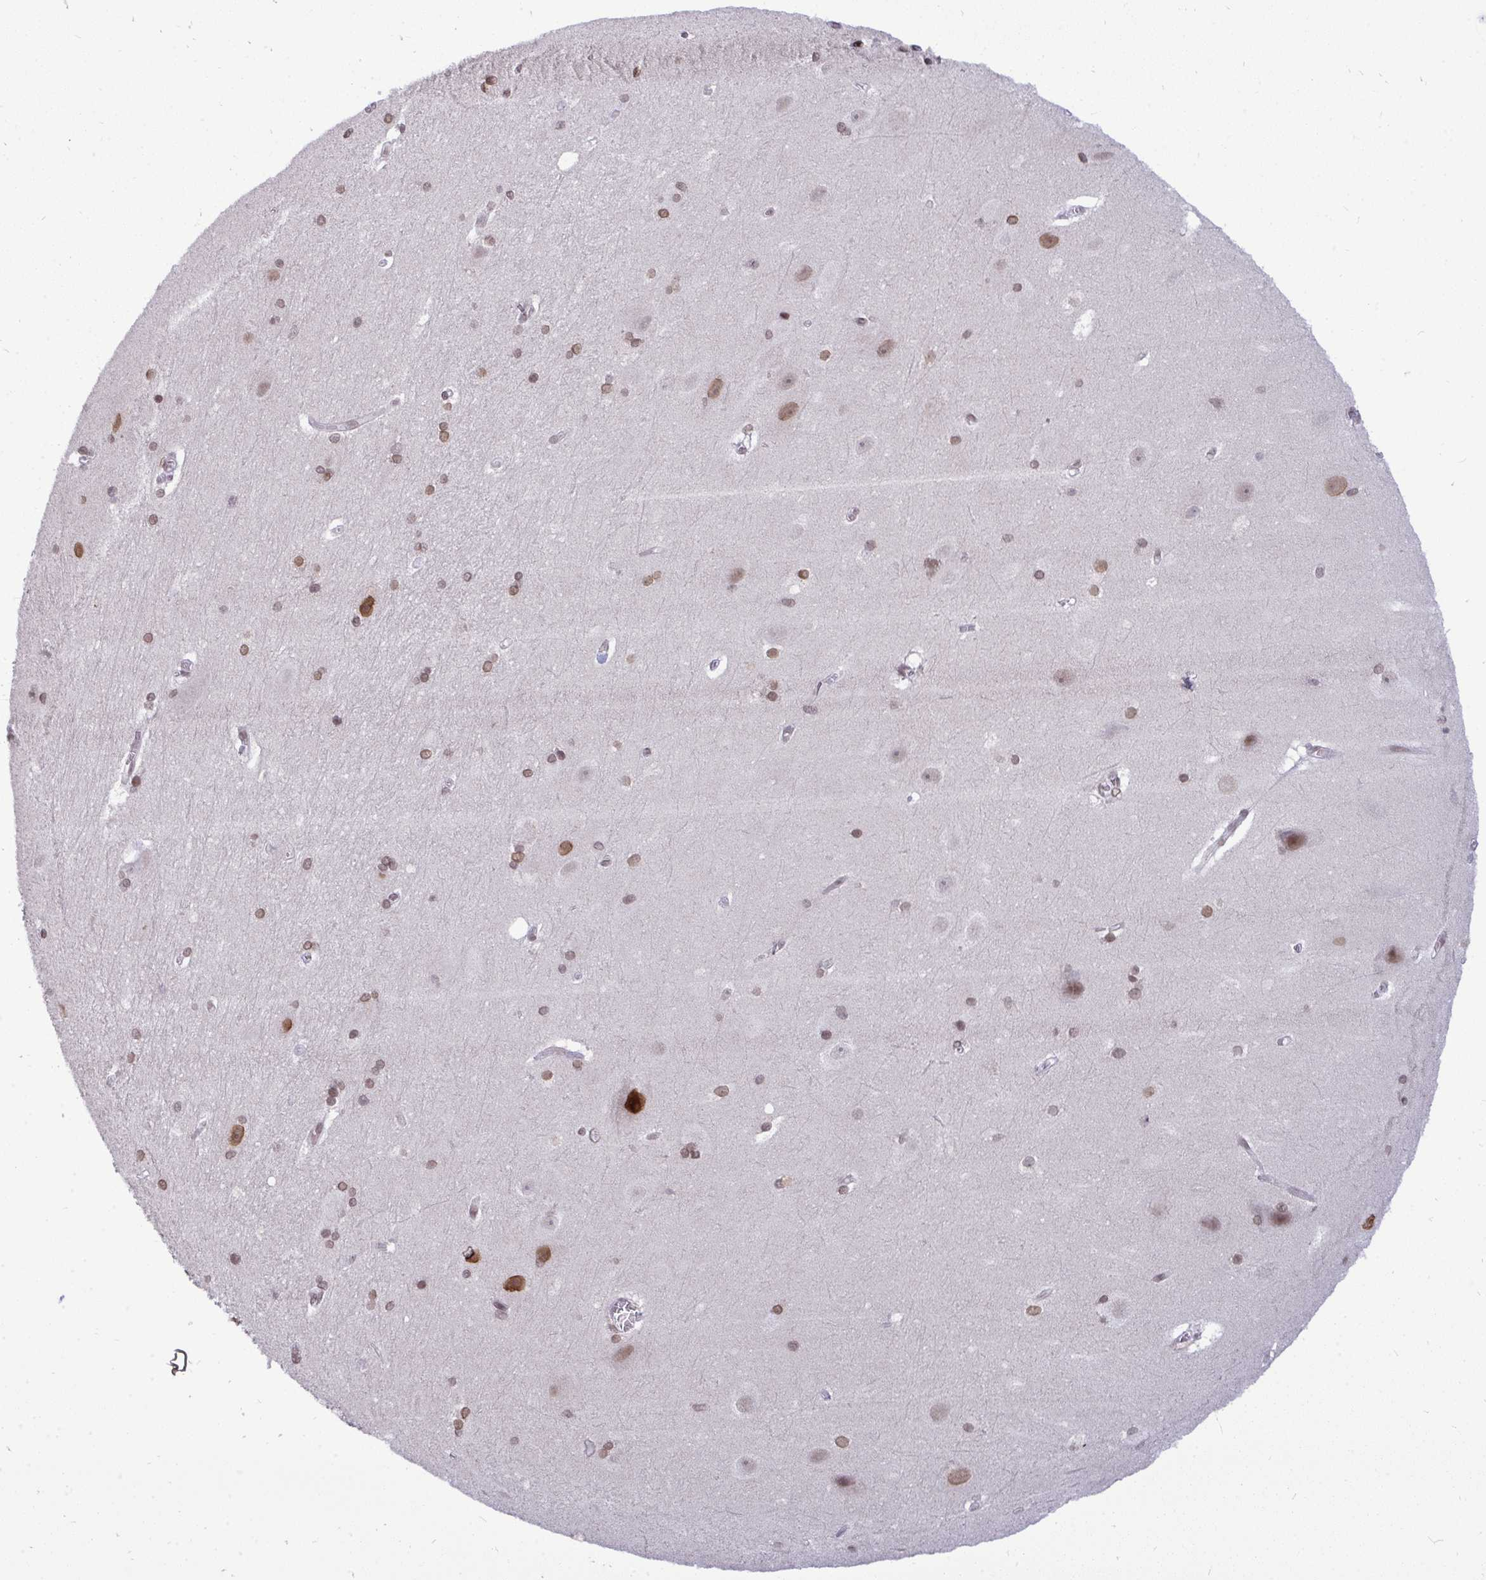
{"staining": {"intensity": "moderate", "quantity": "25%-75%", "location": "nuclear"}, "tissue": "hippocampus", "cell_type": "Glial cells", "image_type": "normal", "snomed": [{"axis": "morphology", "description": "Normal tissue, NOS"}, {"axis": "topography", "description": "Cerebral cortex"}, {"axis": "topography", "description": "Hippocampus"}], "caption": "Immunohistochemical staining of unremarkable human hippocampus reveals medium levels of moderate nuclear positivity in approximately 25%-75% of glial cells.", "gene": "JPT1", "patient": {"sex": "female", "age": 19}}